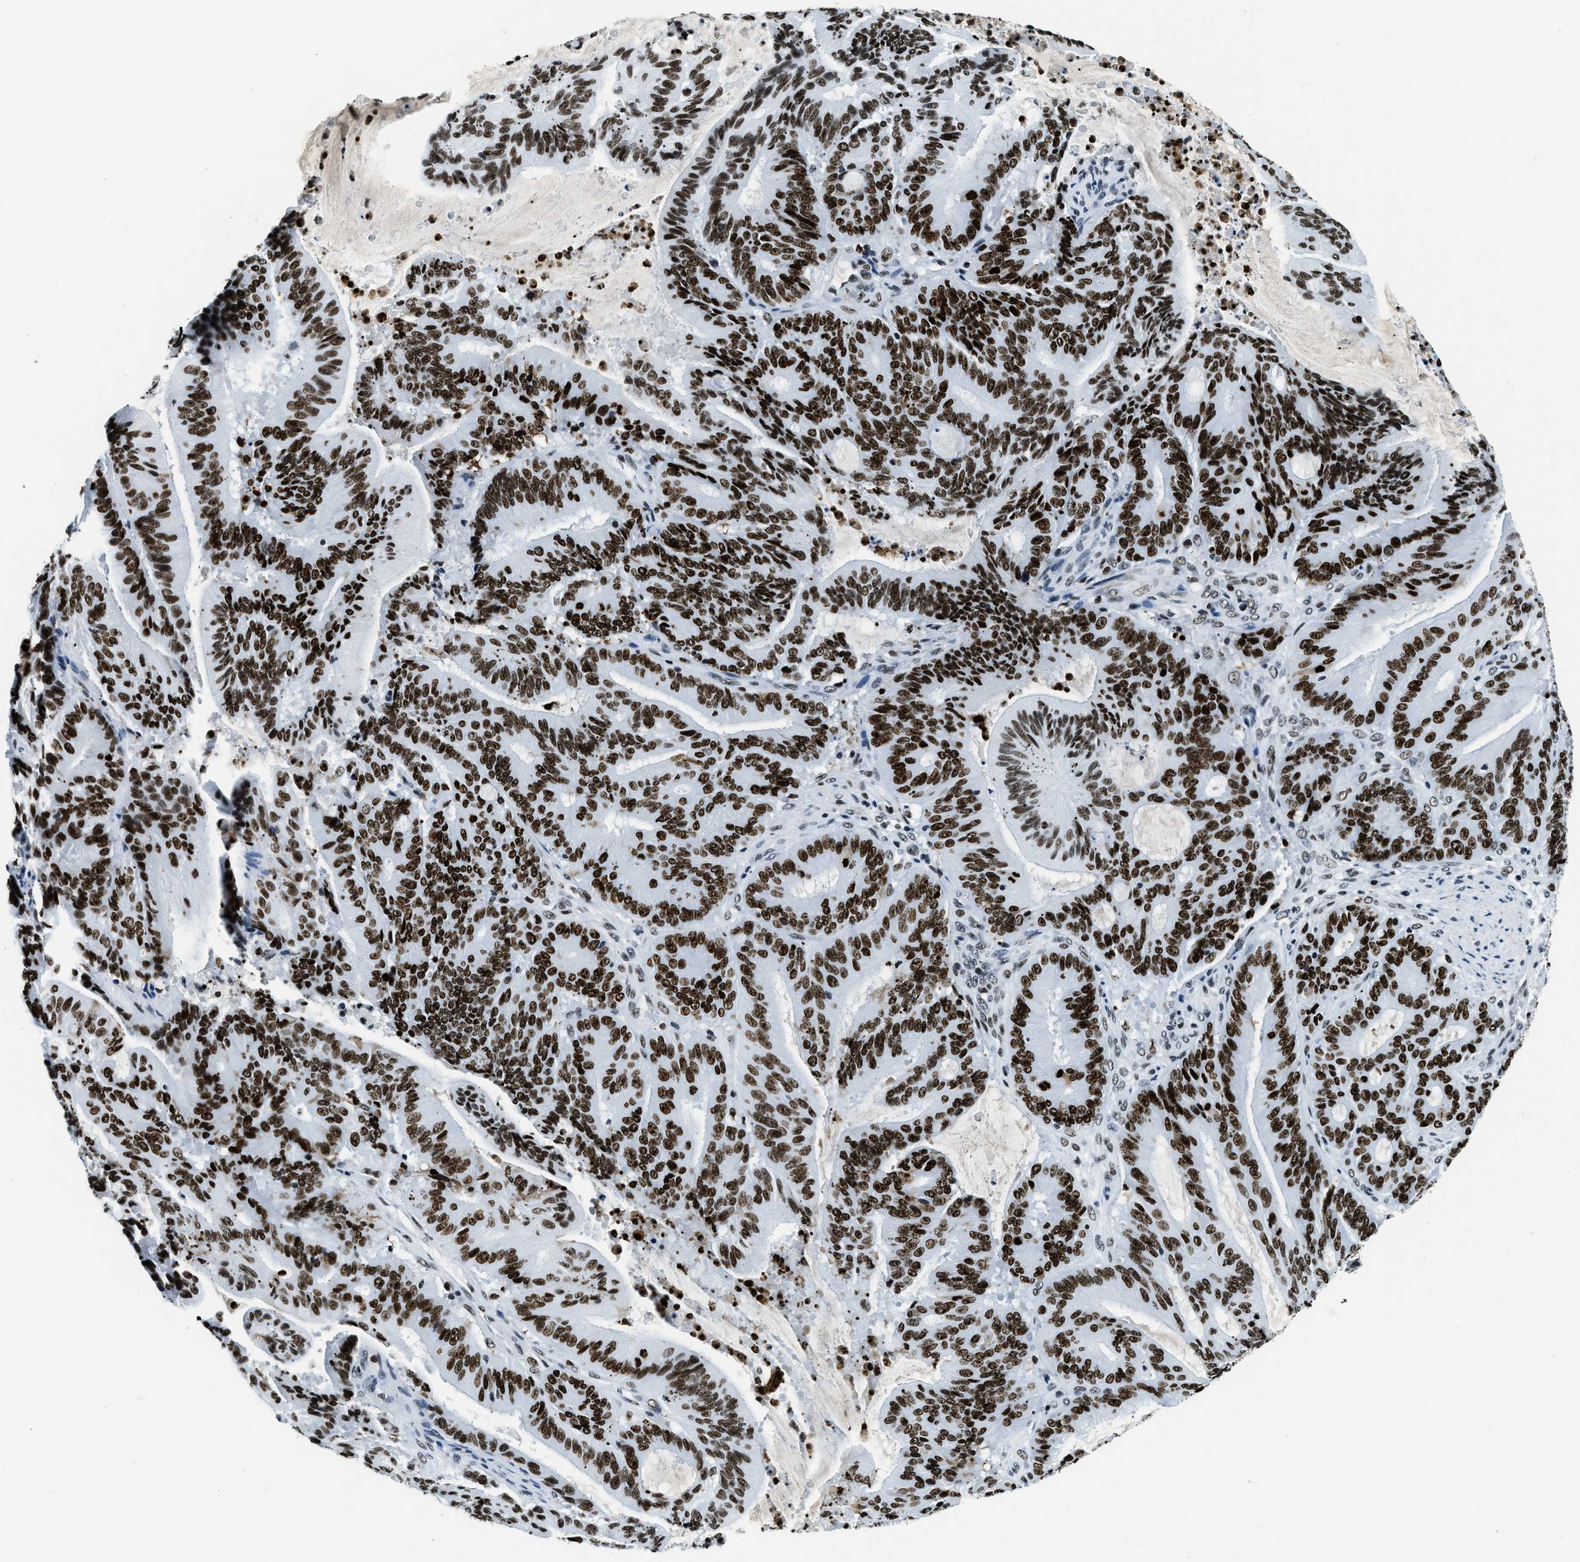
{"staining": {"intensity": "strong", "quantity": ">75%", "location": "nuclear"}, "tissue": "liver cancer", "cell_type": "Tumor cells", "image_type": "cancer", "snomed": [{"axis": "morphology", "description": "Normal tissue, NOS"}, {"axis": "morphology", "description": "Cholangiocarcinoma"}, {"axis": "topography", "description": "Liver"}, {"axis": "topography", "description": "Peripheral nerve tissue"}], "caption": "Tumor cells exhibit strong nuclear staining in about >75% of cells in liver cancer.", "gene": "TOP1", "patient": {"sex": "female", "age": 73}}